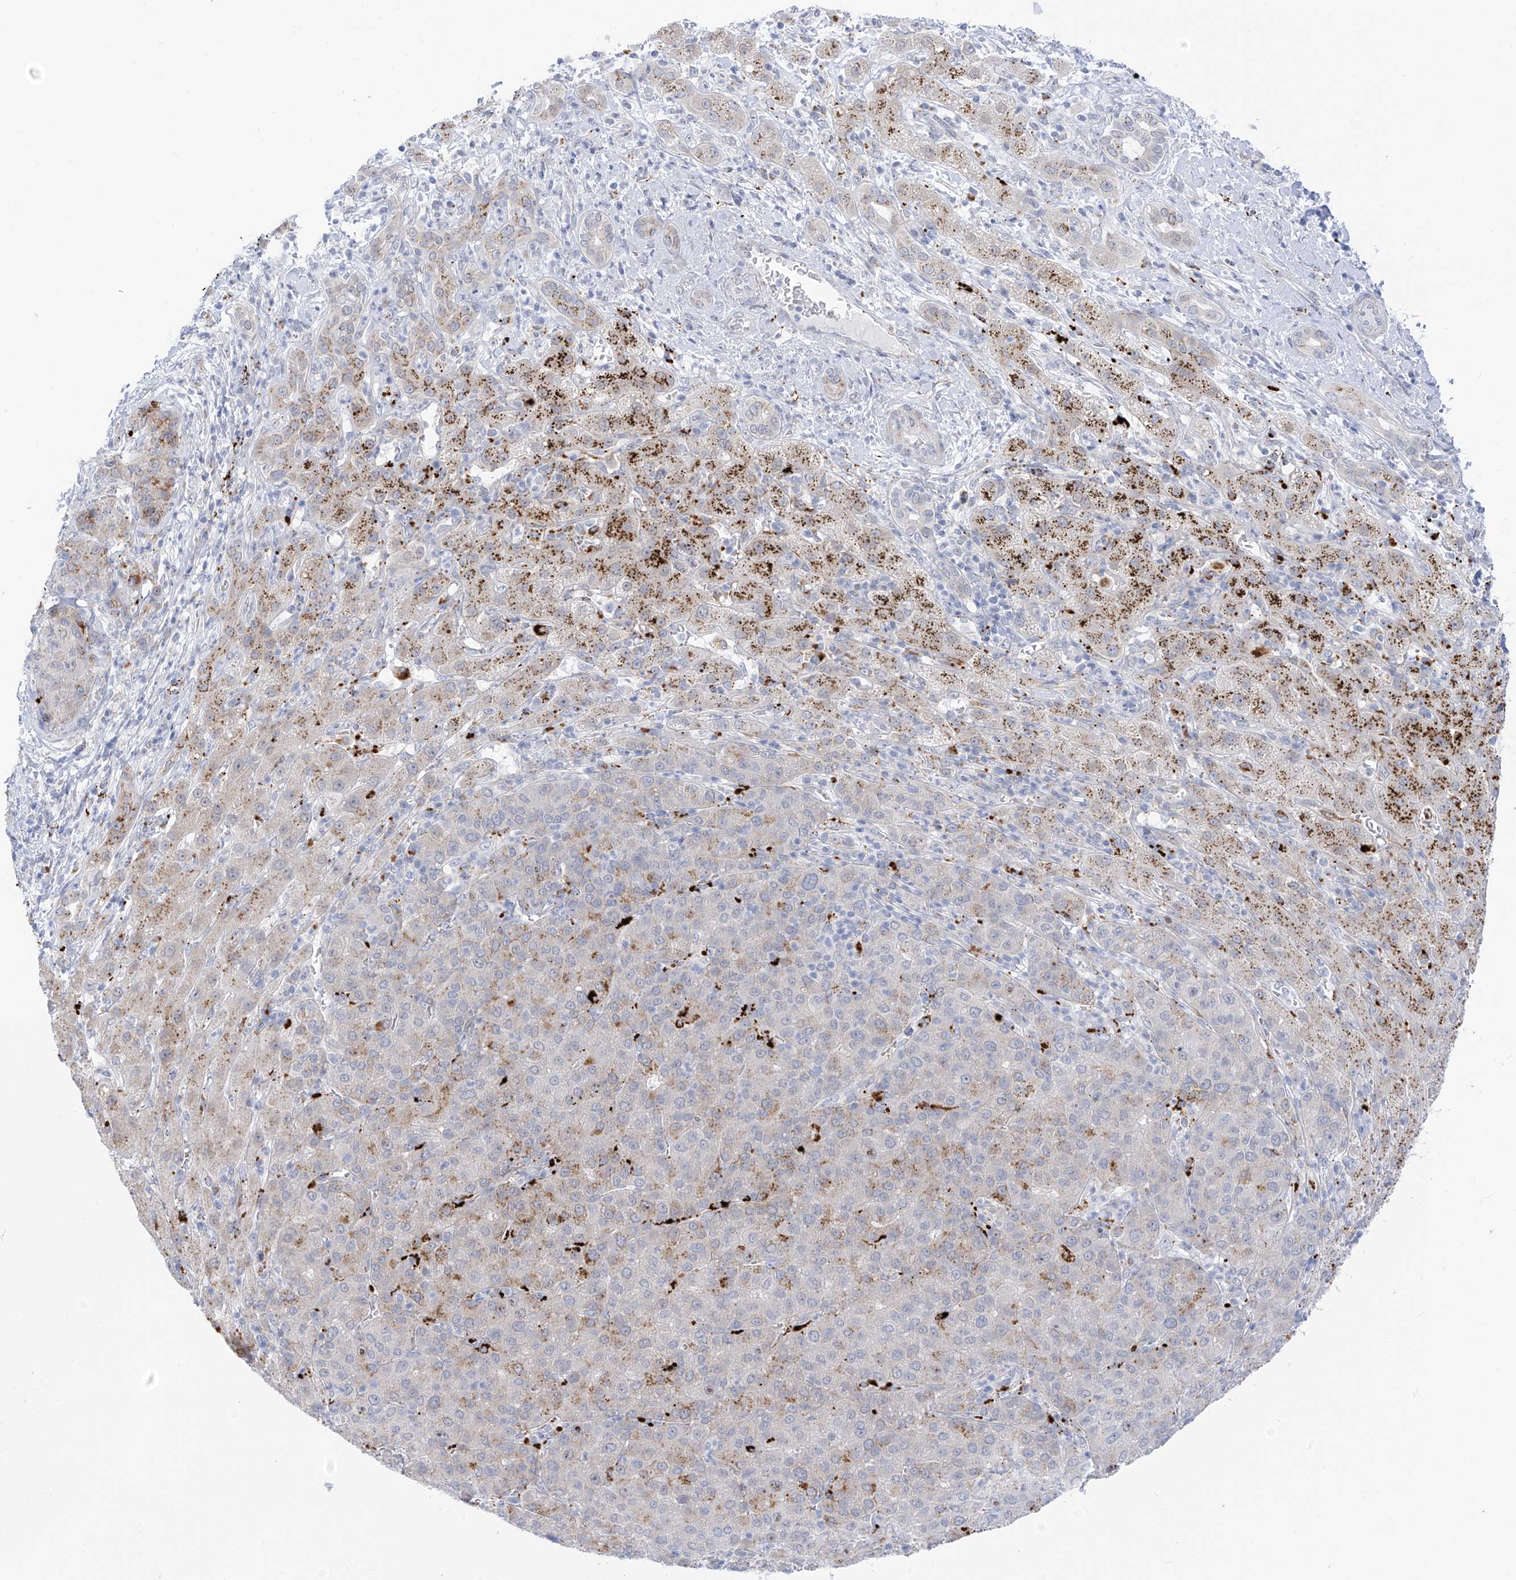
{"staining": {"intensity": "weak", "quantity": "25%-75%", "location": "cytoplasmic/membranous"}, "tissue": "liver cancer", "cell_type": "Tumor cells", "image_type": "cancer", "snomed": [{"axis": "morphology", "description": "Carcinoma, Hepatocellular, NOS"}, {"axis": "topography", "description": "Liver"}], "caption": "This histopathology image displays immunohistochemistry (IHC) staining of liver hepatocellular carcinoma, with low weak cytoplasmic/membranous positivity in approximately 25%-75% of tumor cells.", "gene": "PSPH", "patient": {"sex": "male", "age": 65}}